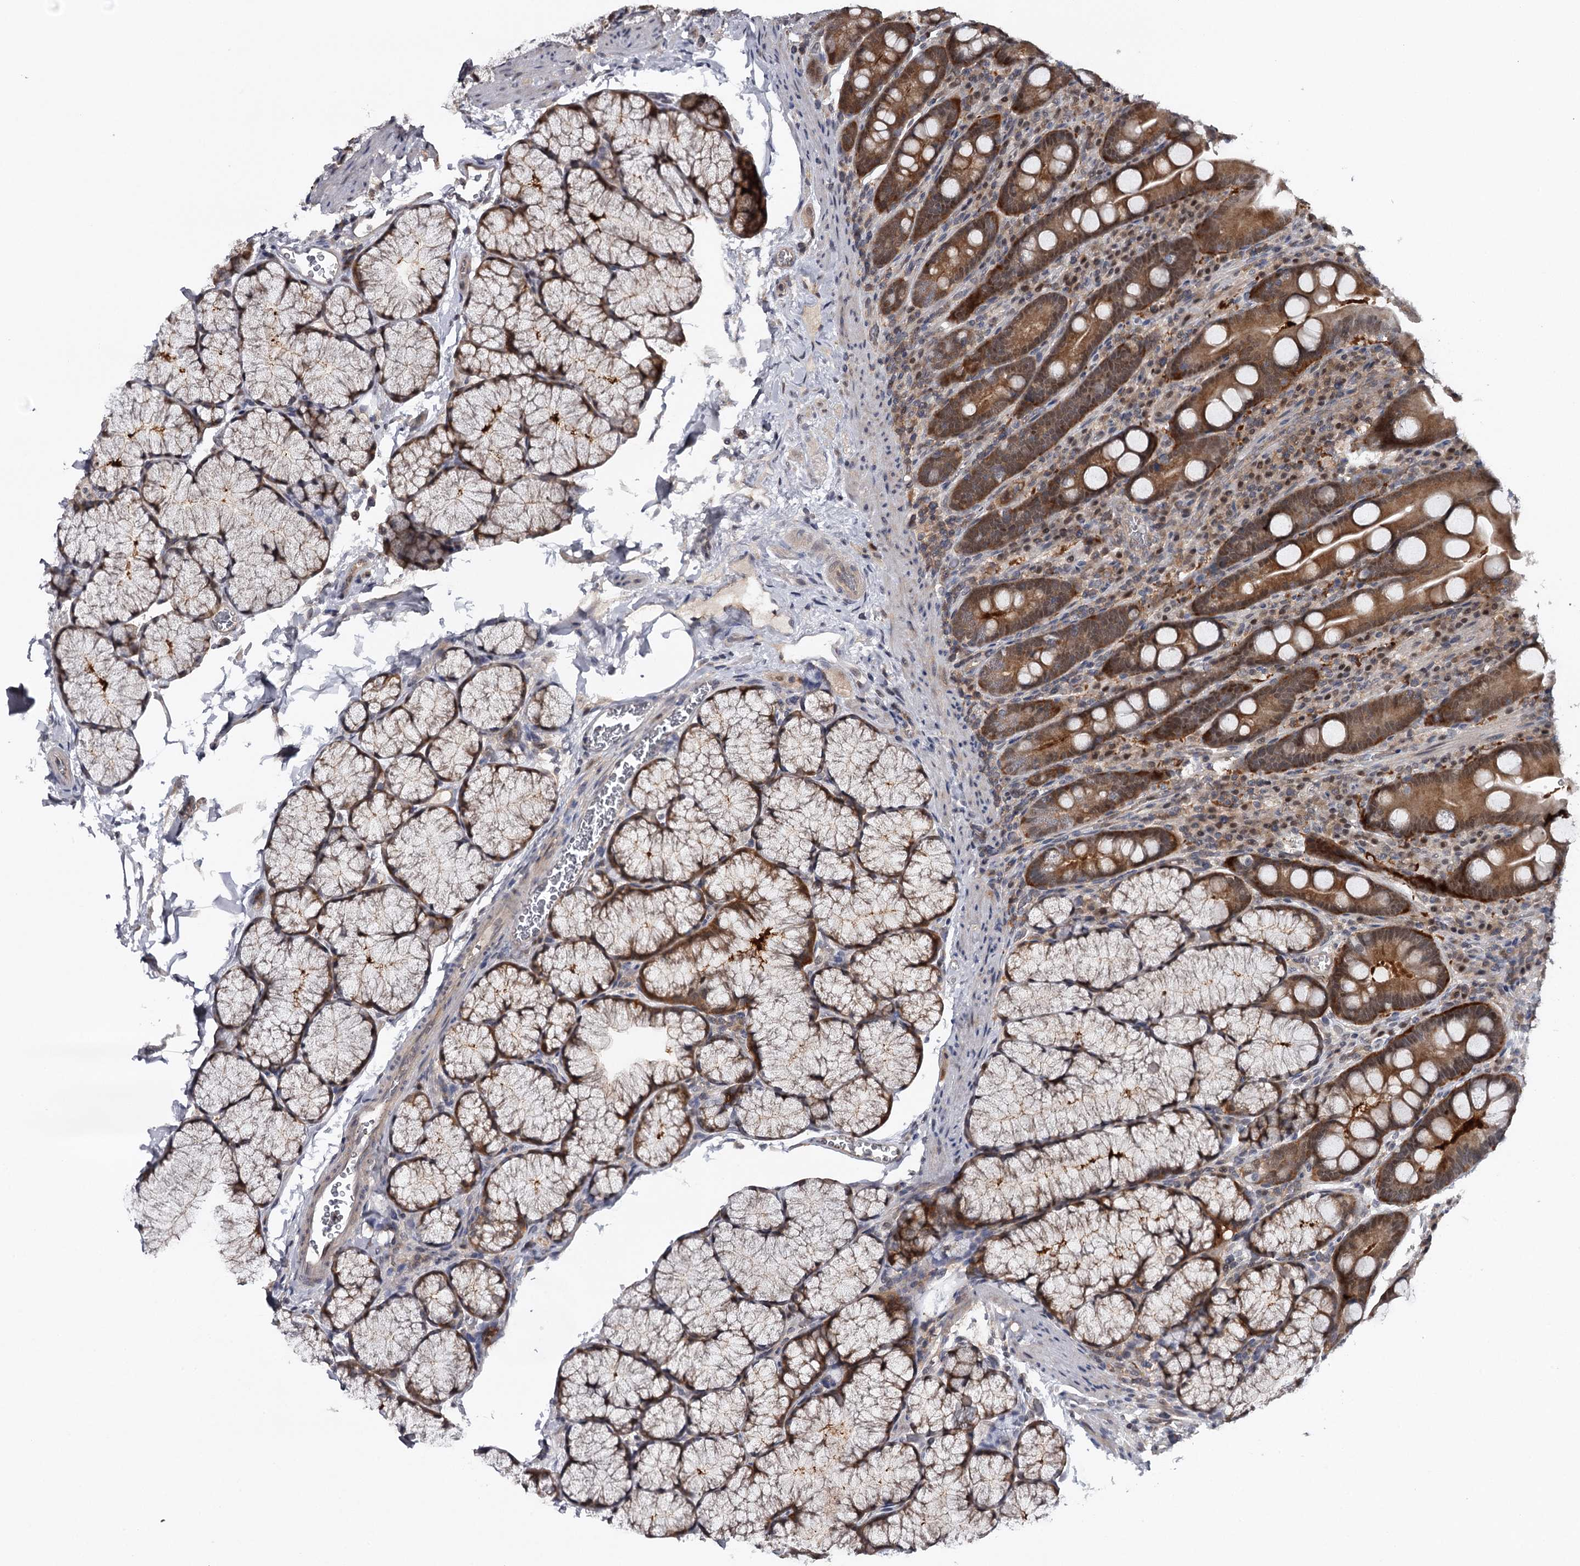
{"staining": {"intensity": "moderate", "quantity": "25%-75%", "location": "cytoplasmic/membranous,nuclear"}, "tissue": "duodenum", "cell_type": "Glandular cells", "image_type": "normal", "snomed": [{"axis": "morphology", "description": "Normal tissue, NOS"}, {"axis": "topography", "description": "Duodenum"}], "caption": "Protein staining displays moderate cytoplasmic/membranous,nuclear staining in approximately 25%-75% of glandular cells in unremarkable duodenum.", "gene": "GTSF1", "patient": {"sex": "male", "age": 35}}